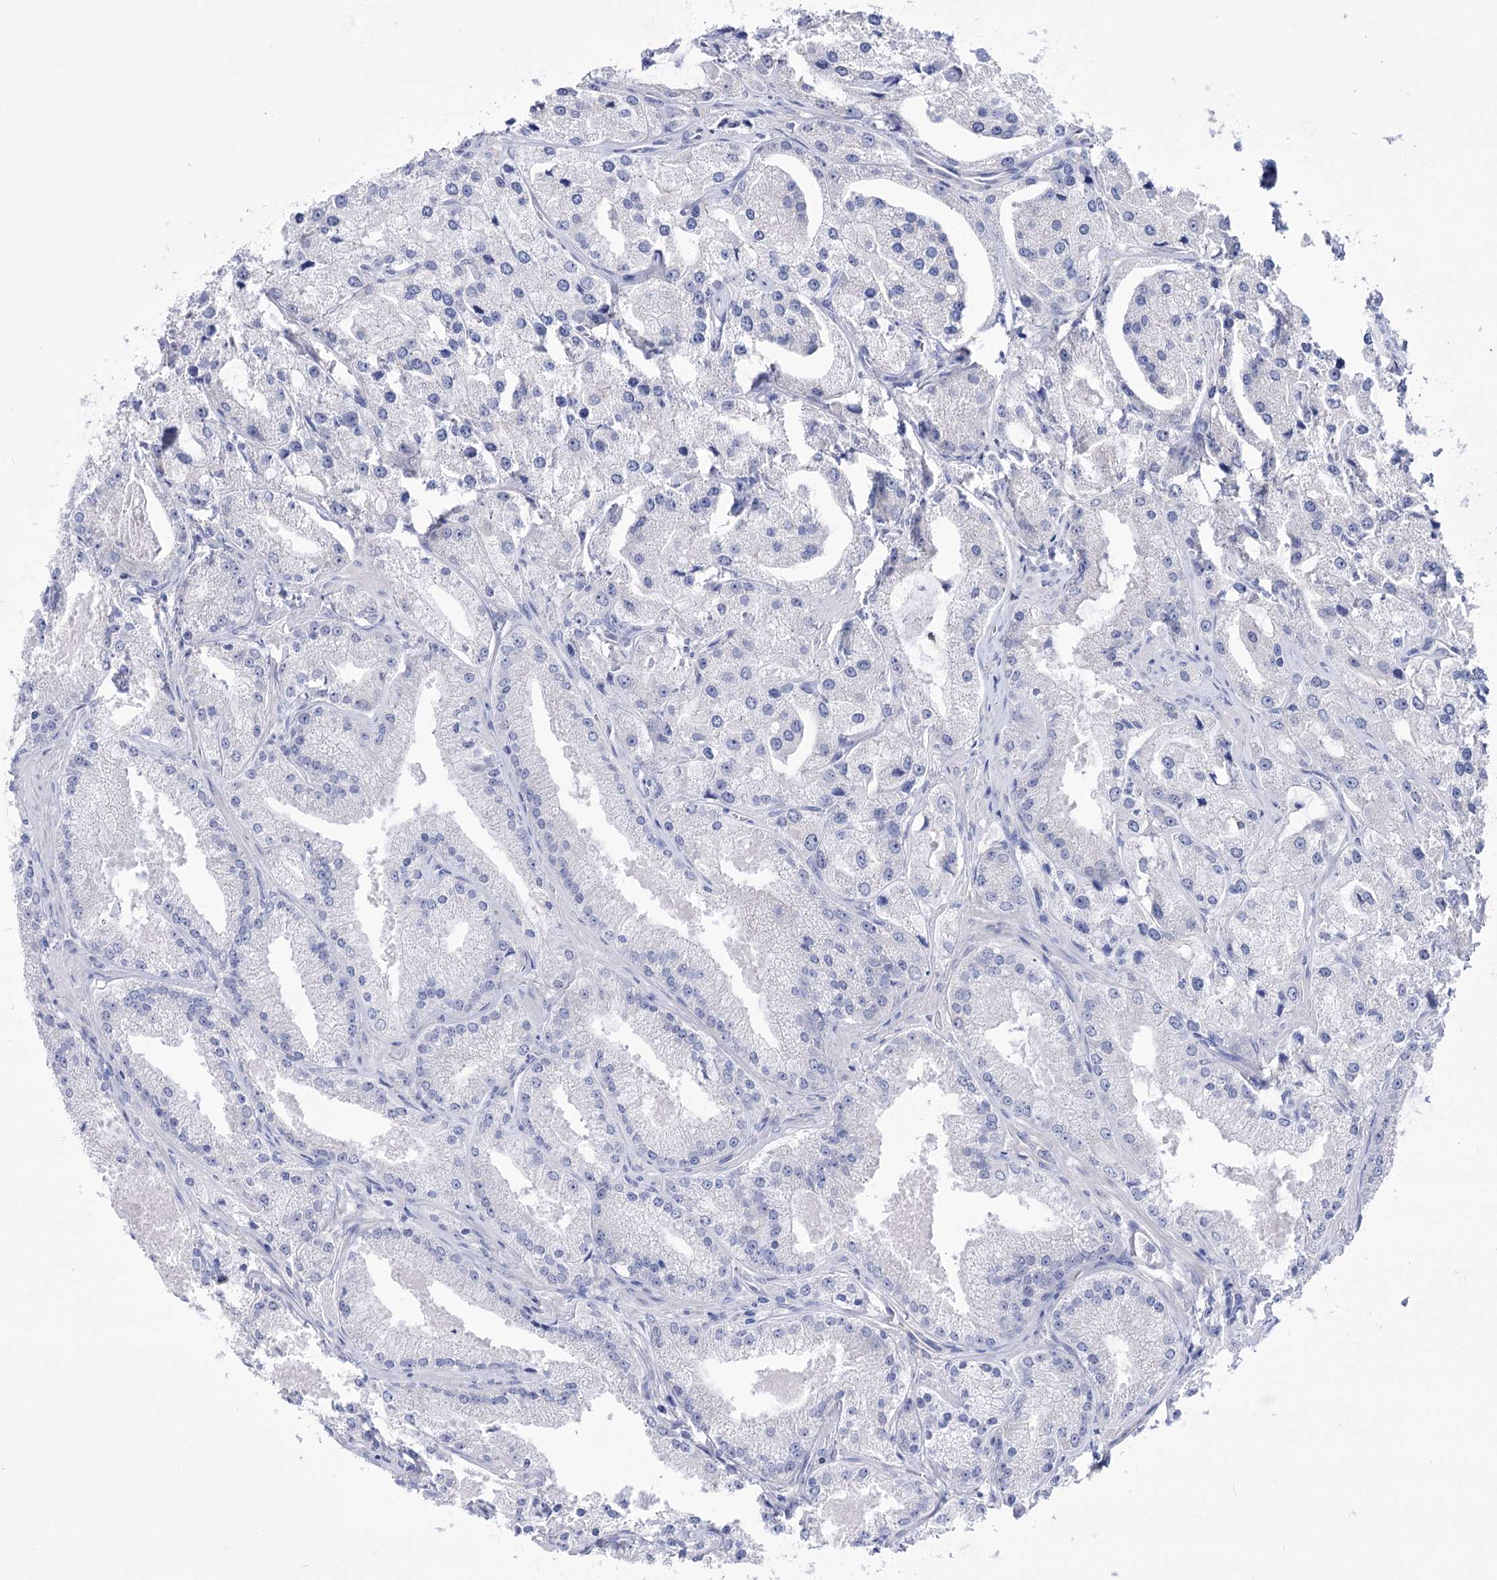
{"staining": {"intensity": "negative", "quantity": "none", "location": "none"}, "tissue": "prostate cancer", "cell_type": "Tumor cells", "image_type": "cancer", "snomed": [{"axis": "morphology", "description": "Adenocarcinoma, Low grade"}, {"axis": "topography", "description": "Prostate"}], "caption": "Tumor cells show no significant protein positivity in adenocarcinoma (low-grade) (prostate).", "gene": "LRRC34", "patient": {"sex": "male", "age": 69}}